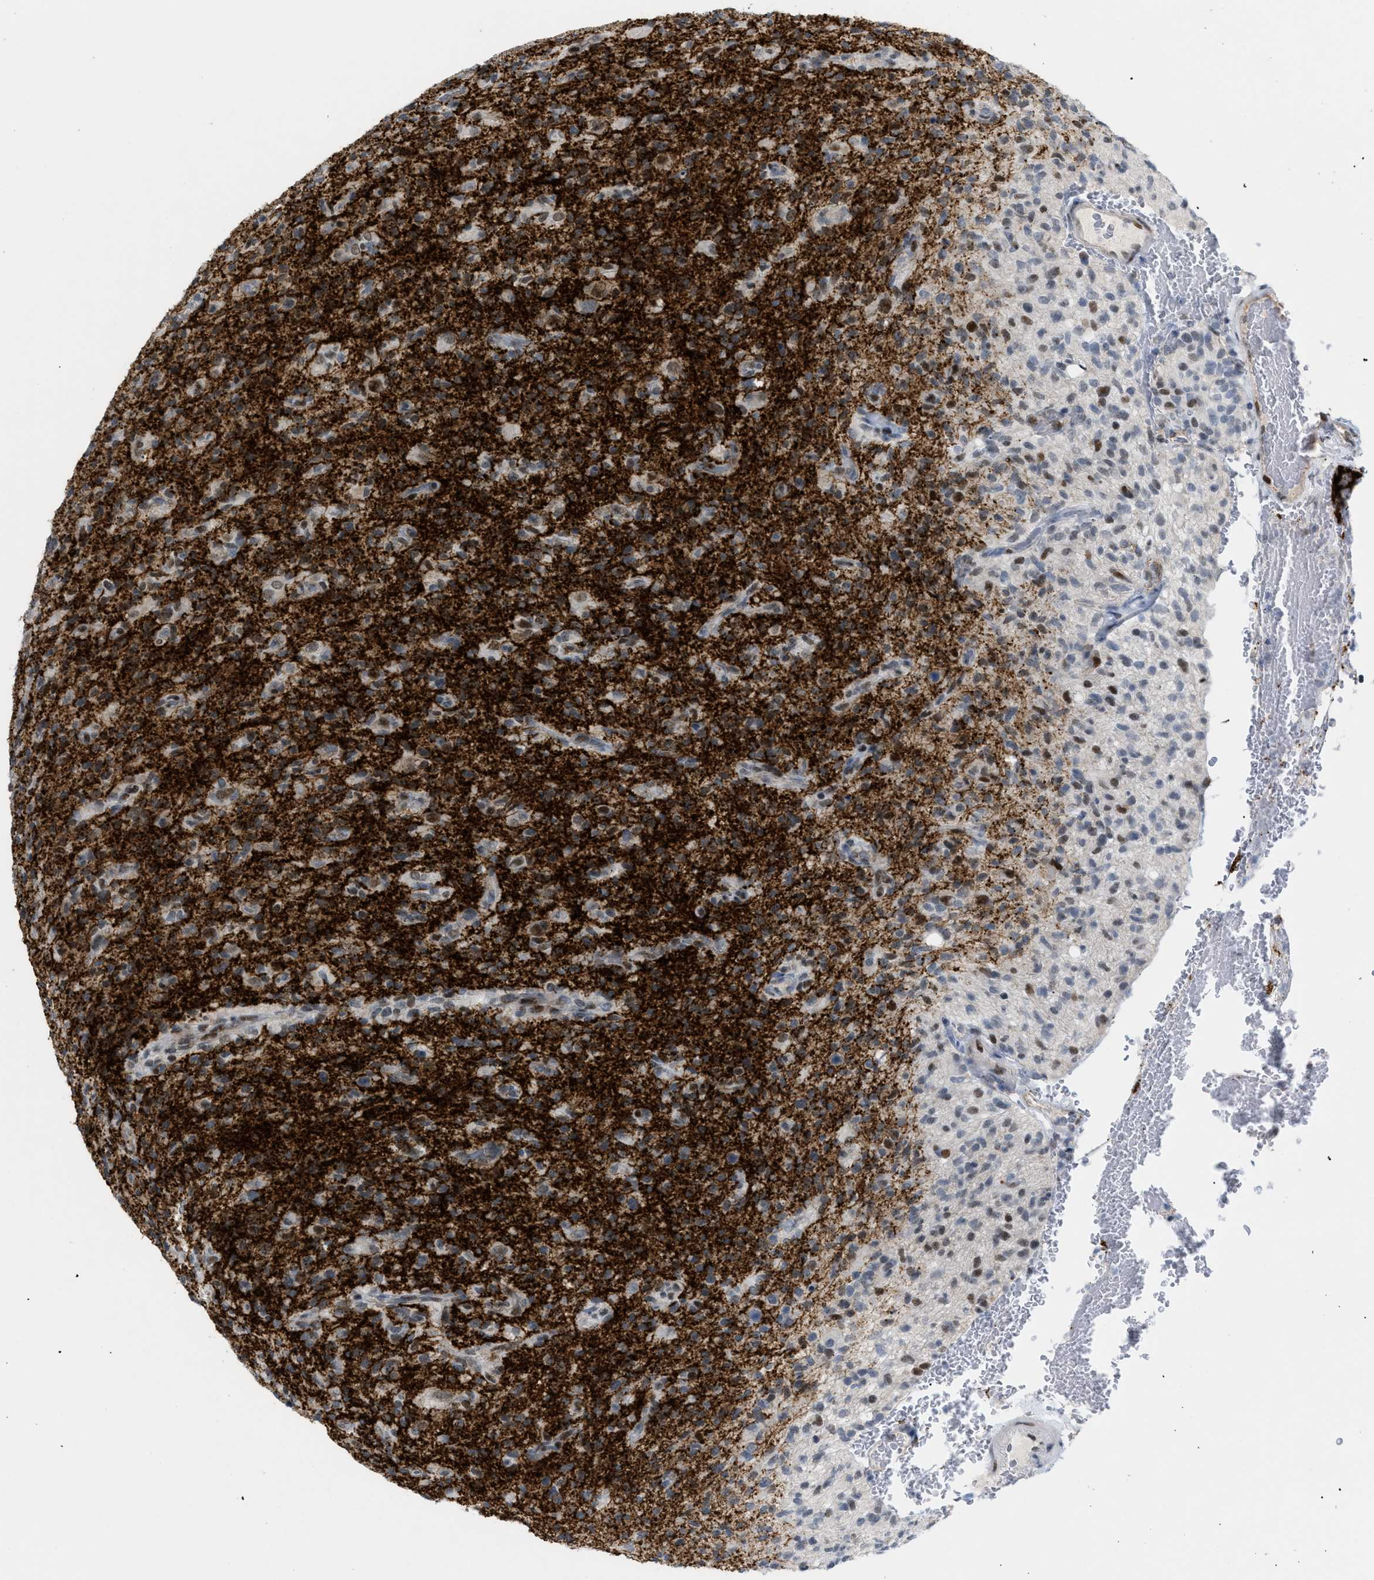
{"staining": {"intensity": "weak", "quantity": "25%-75%", "location": "nuclear"}, "tissue": "glioma", "cell_type": "Tumor cells", "image_type": "cancer", "snomed": [{"axis": "morphology", "description": "Glioma, malignant, High grade"}, {"axis": "topography", "description": "Brain"}], "caption": "A micrograph of malignant high-grade glioma stained for a protein exhibits weak nuclear brown staining in tumor cells.", "gene": "MED1", "patient": {"sex": "male", "age": 71}}